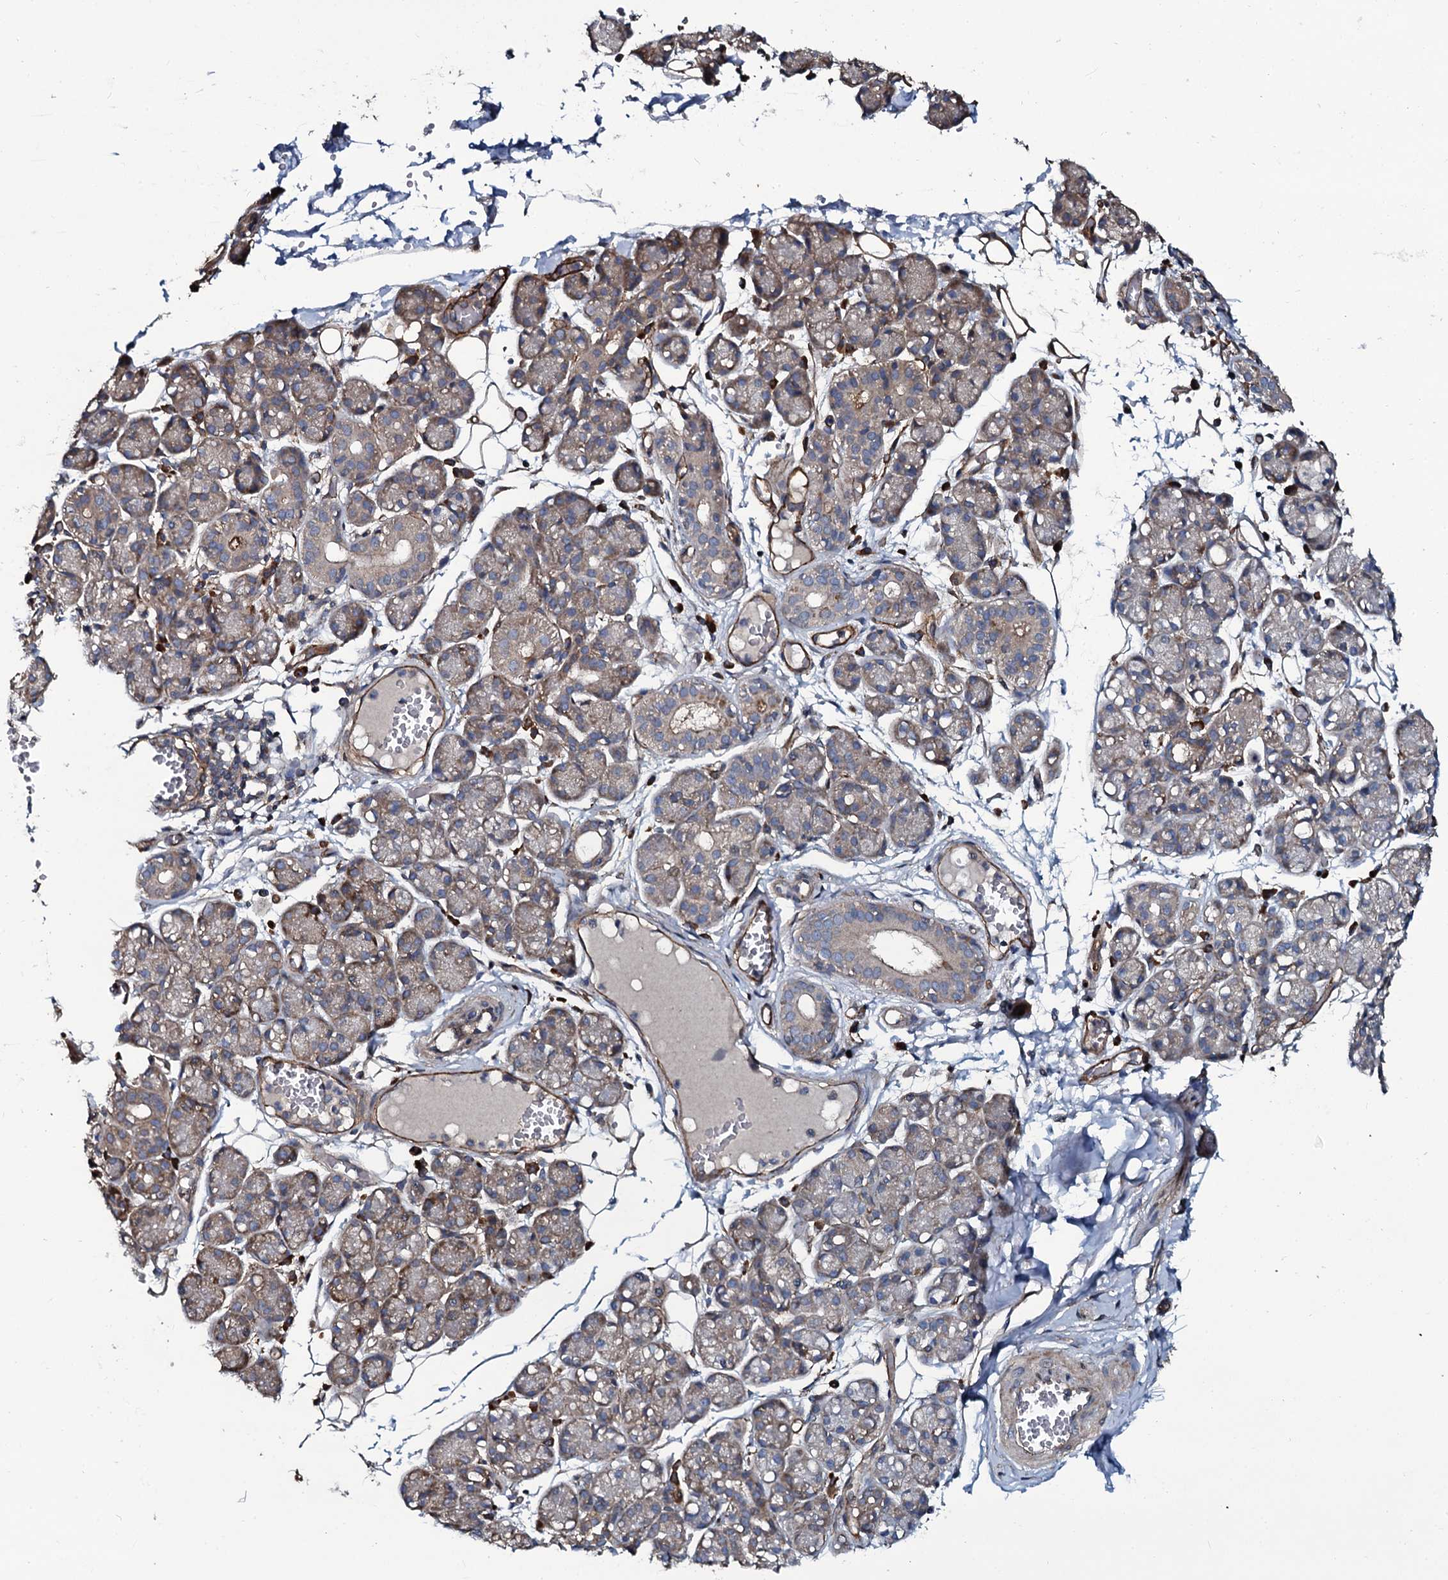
{"staining": {"intensity": "moderate", "quantity": "<25%", "location": "cytoplasmic/membranous"}, "tissue": "salivary gland", "cell_type": "Glandular cells", "image_type": "normal", "snomed": [{"axis": "morphology", "description": "Normal tissue, NOS"}, {"axis": "topography", "description": "Salivary gland"}], "caption": "Protein expression analysis of benign human salivary gland reveals moderate cytoplasmic/membranous expression in approximately <25% of glandular cells.", "gene": "USPL1", "patient": {"sex": "male", "age": 63}}